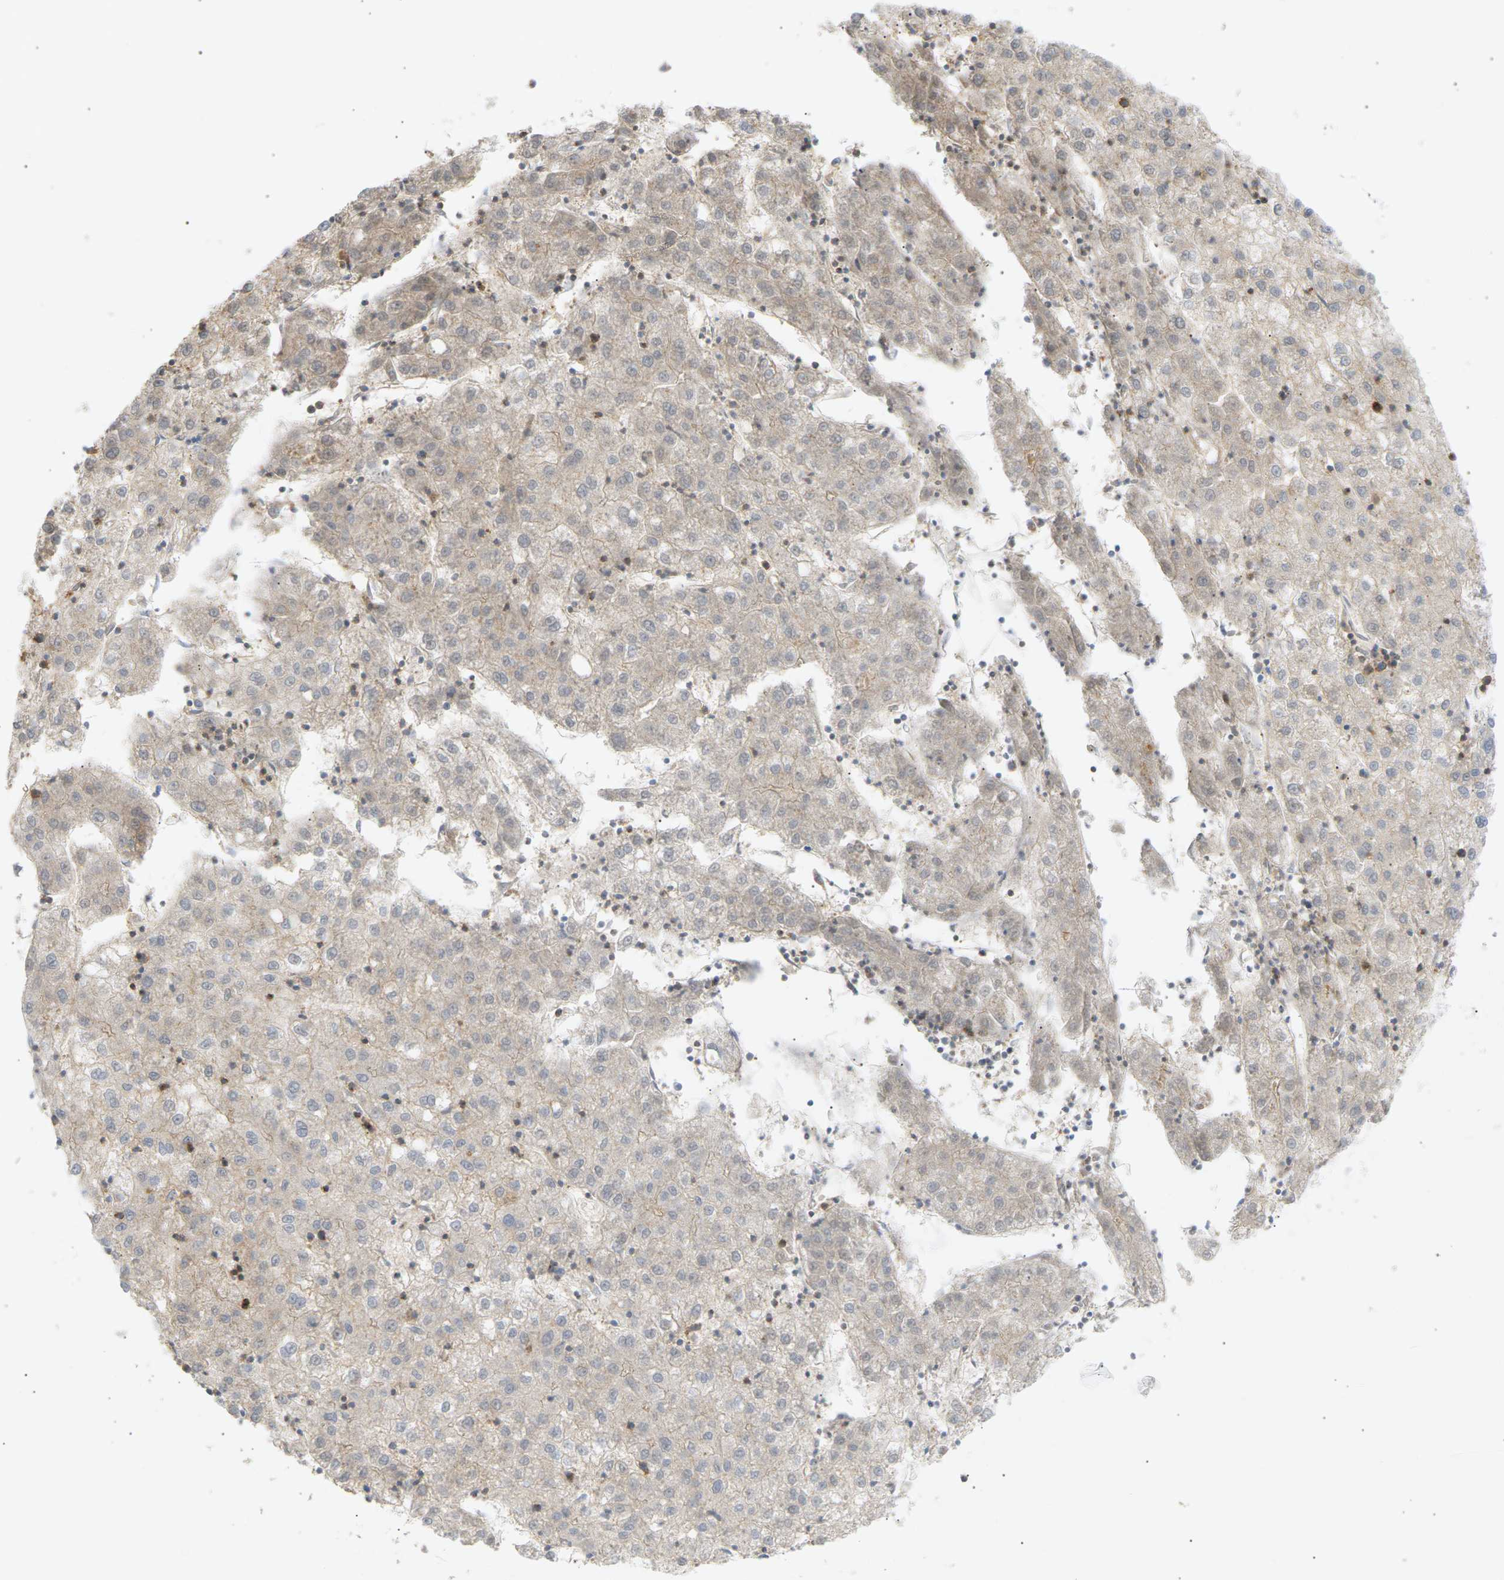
{"staining": {"intensity": "weak", "quantity": ">75%", "location": "cytoplasmic/membranous"}, "tissue": "liver cancer", "cell_type": "Tumor cells", "image_type": "cancer", "snomed": [{"axis": "morphology", "description": "Carcinoma, Hepatocellular, NOS"}, {"axis": "topography", "description": "Liver"}], "caption": "About >75% of tumor cells in human hepatocellular carcinoma (liver) exhibit weak cytoplasmic/membranous protein expression as visualized by brown immunohistochemical staining.", "gene": "LIME1", "patient": {"sex": "male", "age": 72}}